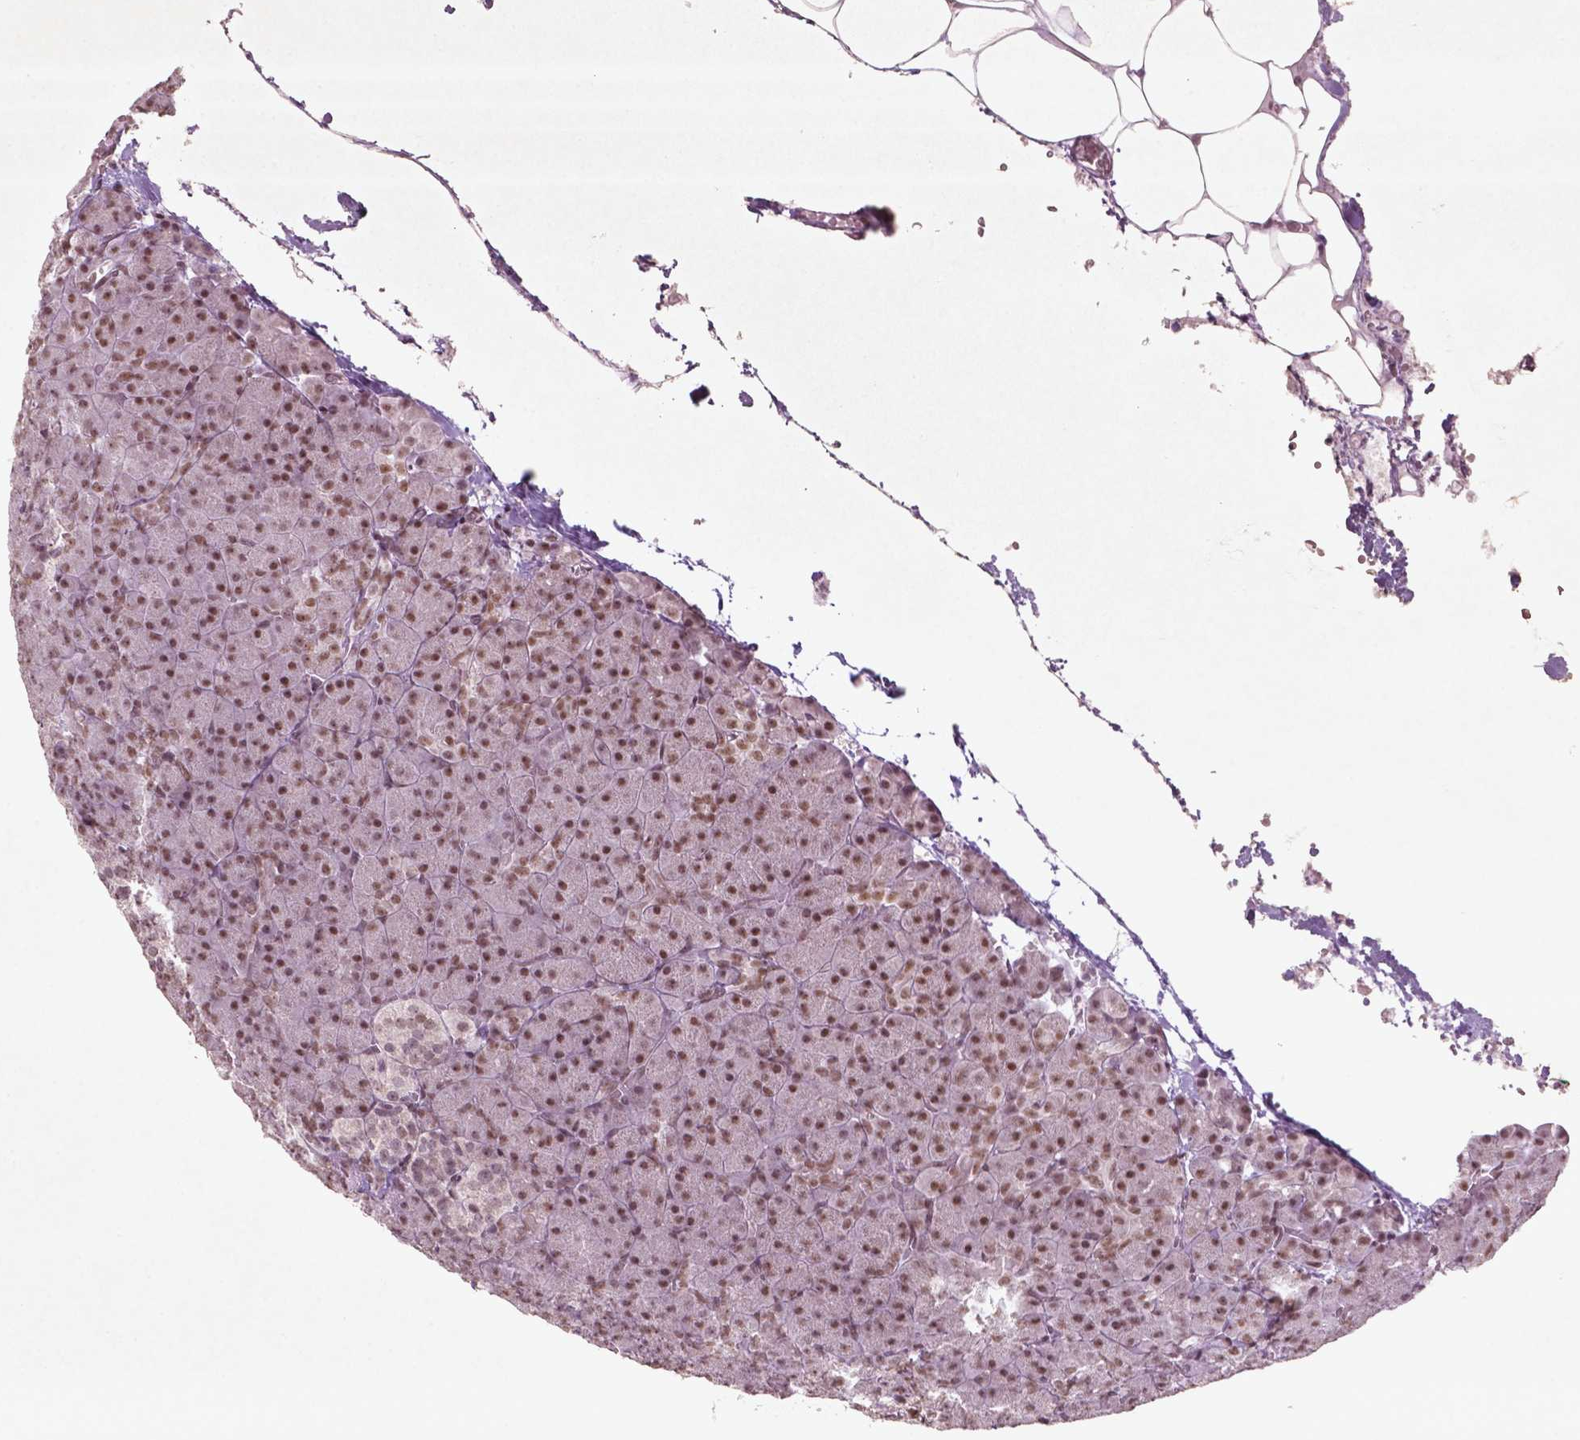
{"staining": {"intensity": "moderate", "quantity": ">75%", "location": "nuclear"}, "tissue": "pancreas", "cell_type": "Exocrine glandular cells", "image_type": "normal", "snomed": [{"axis": "morphology", "description": "Normal tissue, NOS"}, {"axis": "topography", "description": "Pancreas"}], "caption": "Moderate nuclear protein staining is appreciated in about >75% of exocrine glandular cells in pancreas.", "gene": "HMG20B", "patient": {"sex": "female", "age": 74}}